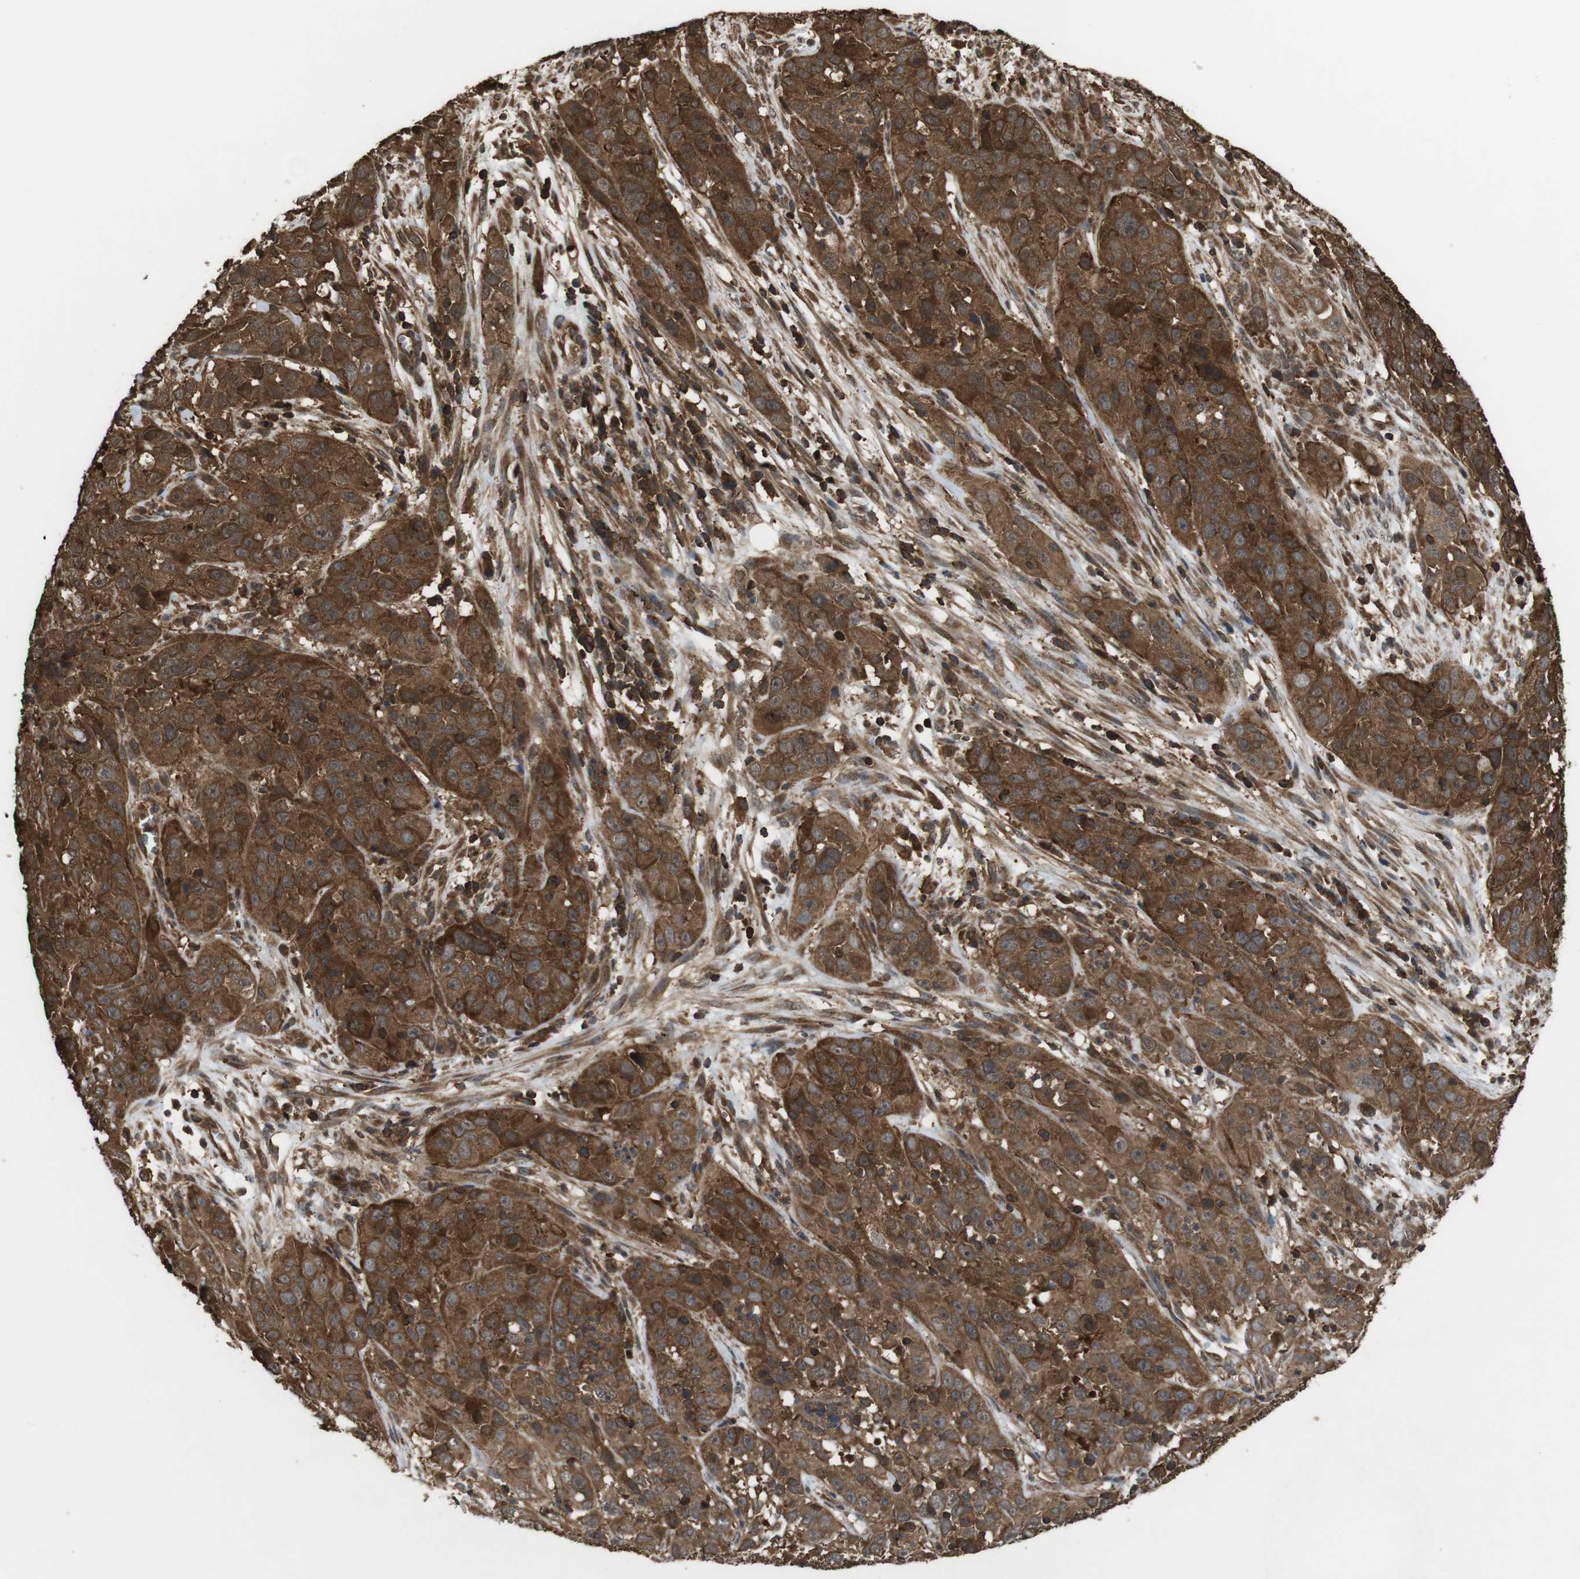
{"staining": {"intensity": "strong", "quantity": ">75%", "location": "cytoplasmic/membranous"}, "tissue": "cervical cancer", "cell_type": "Tumor cells", "image_type": "cancer", "snomed": [{"axis": "morphology", "description": "Squamous cell carcinoma, NOS"}, {"axis": "topography", "description": "Cervix"}], "caption": "Immunohistochemistry of human cervical squamous cell carcinoma exhibits high levels of strong cytoplasmic/membranous staining in approximately >75% of tumor cells. The staining was performed using DAB (3,3'-diaminobenzidine), with brown indicating positive protein expression. Nuclei are stained blue with hematoxylin.", "gene": "BAG4", "patient": {"sex": "female", "age": 32}}